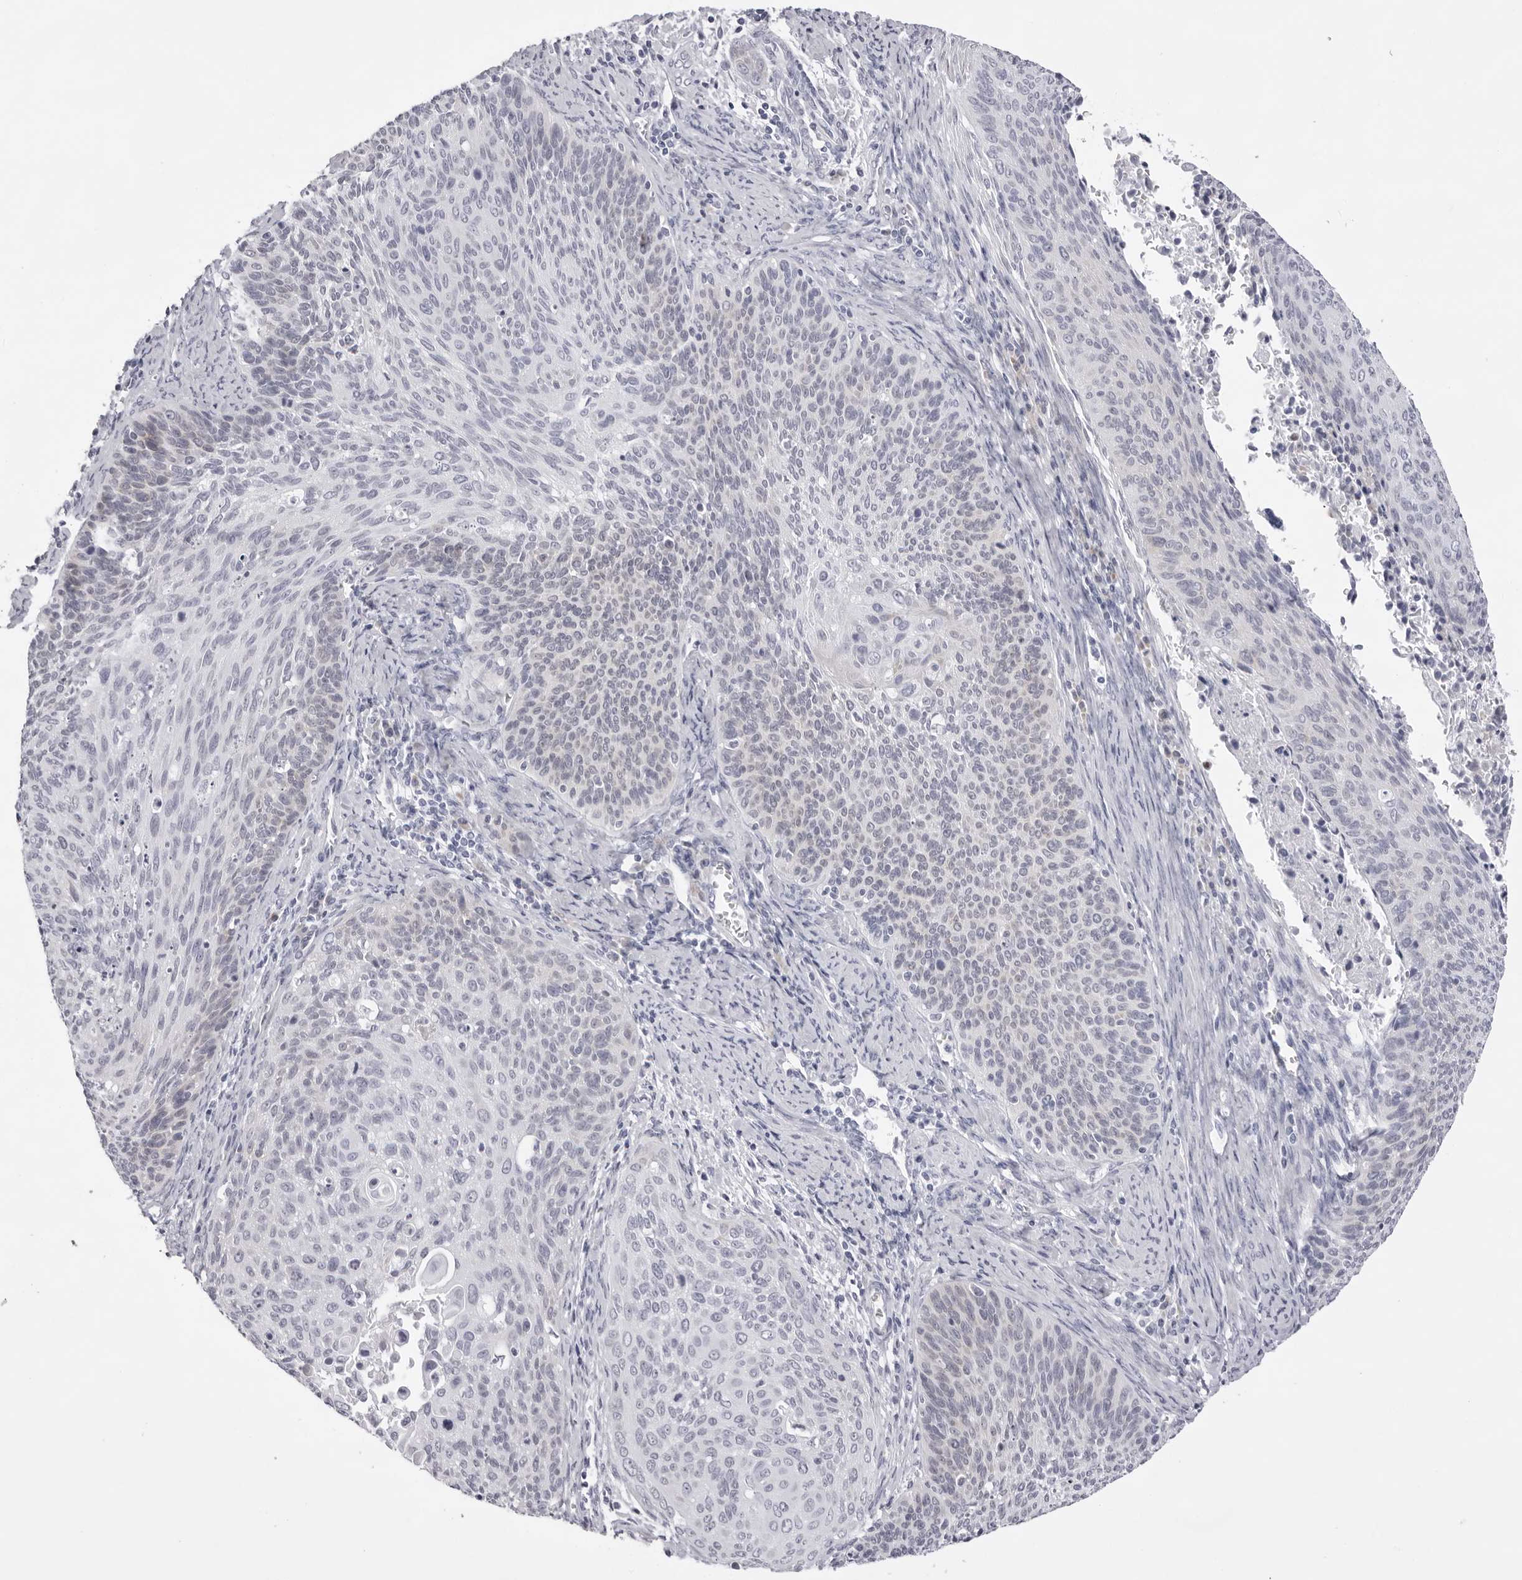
{"staining": {"intensity": "weak", "quantity": "<25%", "location": "cytoplasmic/membranous"}, "tissue": "cervical cancer", "cell_type": "Tumor cells", "image_type": "cancer", "snomed": [{"axis": "morphology", "description": "Squamous cell carcinoma, NOS"}, {"axis": "topography", "description": "Cervix"}], "caption": "Photomicrograph shows no protein staining in tumor cells of cervical cancer (squamous cell carcinoma) tissue. Brightfield microscopy of immunohistochemistry (IHC) stained with DAB (brown) and hematoxylin (blue), captured at high magnification.", "gene": "SMIM2", "patient": {"sex": "female", "age": 55}}